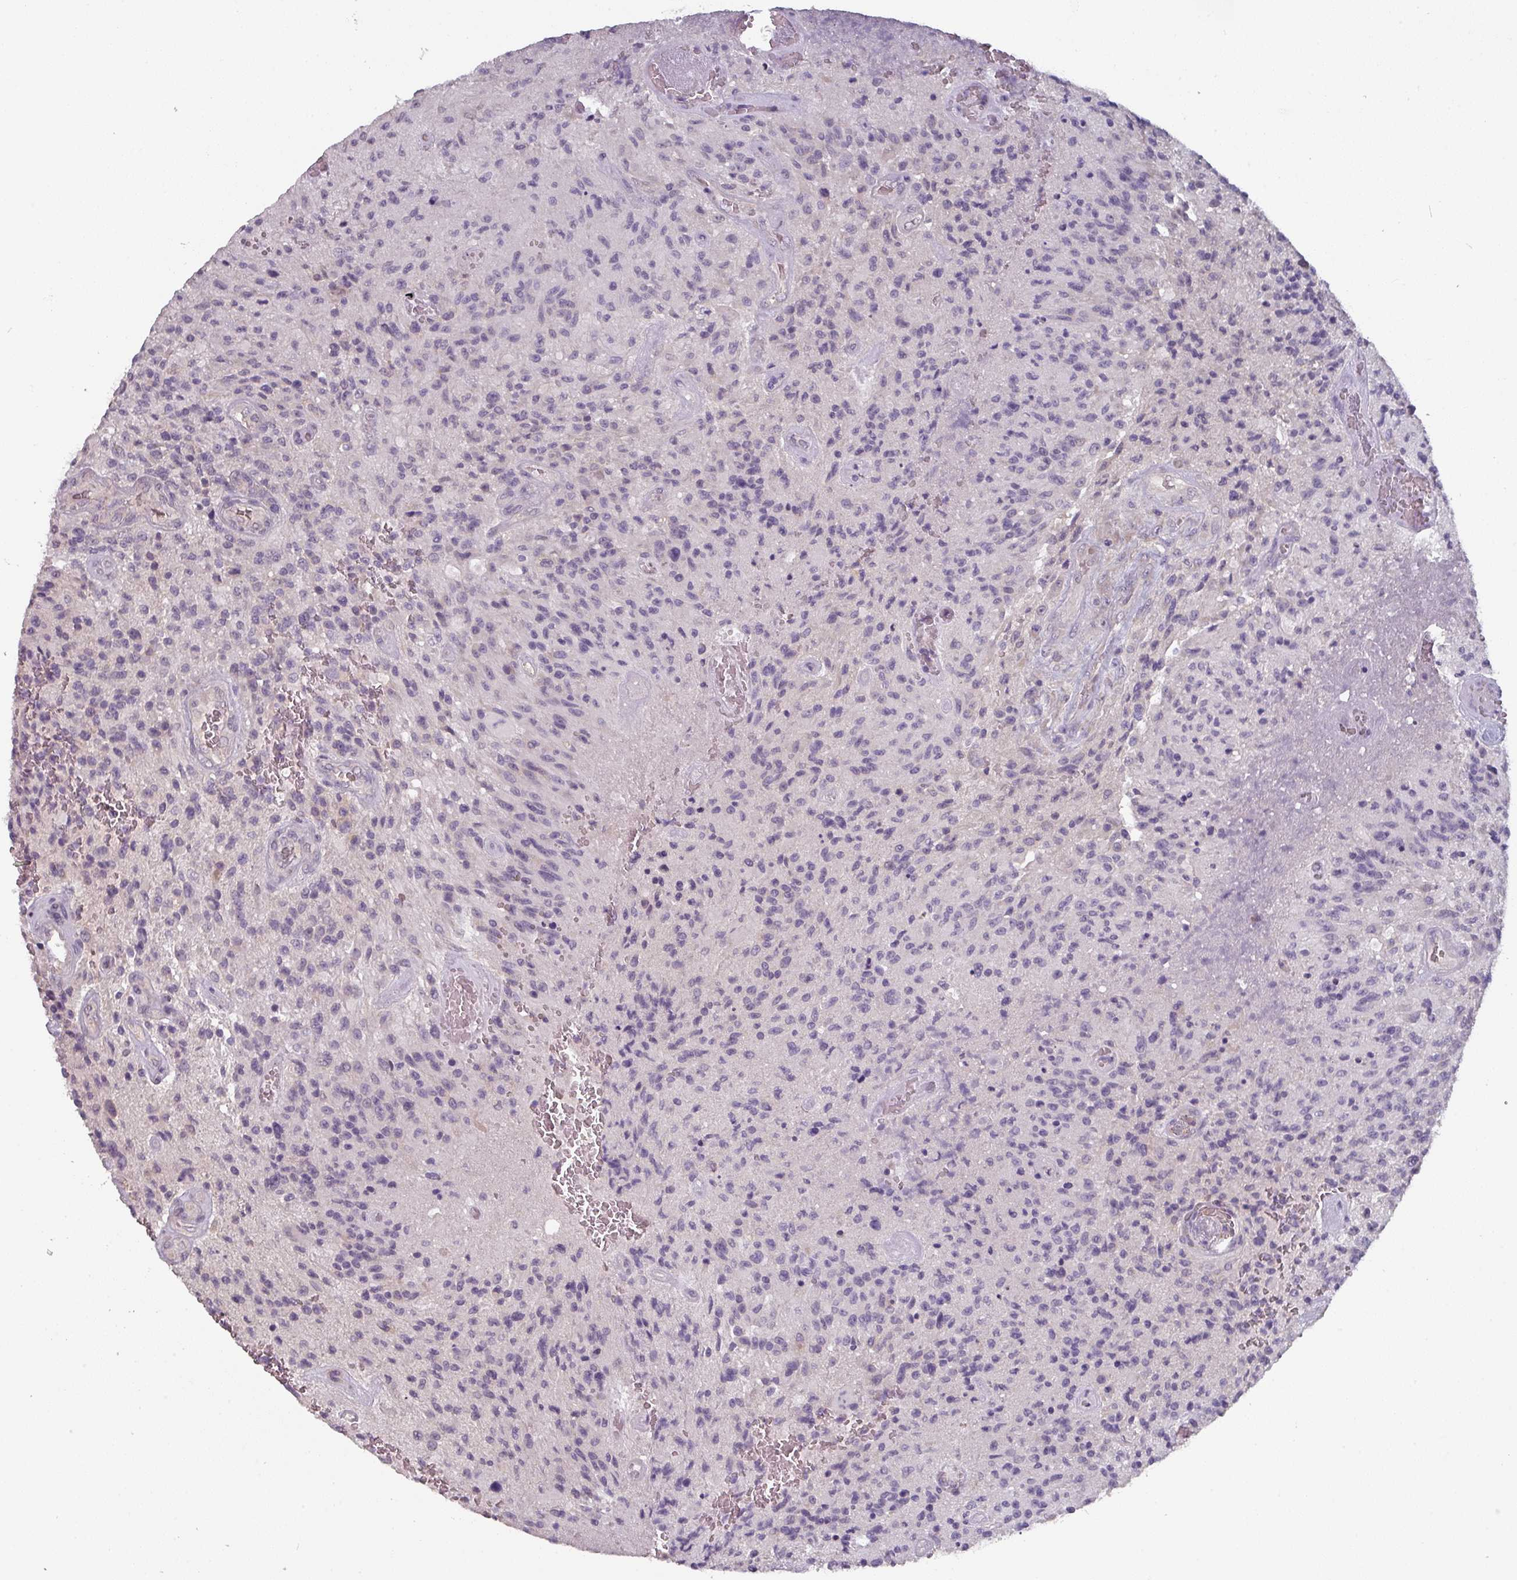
{"staining": {"intensity": "negative", "quantity": "none", "location": "none"}, "tissue": "glioma", "cell_type": "Tumor cells", "image_type": "cancer", "snomed": [{"axis": "morphology", "description": "Normal tissue, NOS"}, {"axis": "morphology", "description": "Glioma, malignant, High grade"}, {"axis": "topography", "description": "Cerebral cortex"}], "caption": "The image shows no significant expression in tumor cells of glioma.", "gene": "PRAMEF8", "patient": {"sex": "male", "age": 56}}